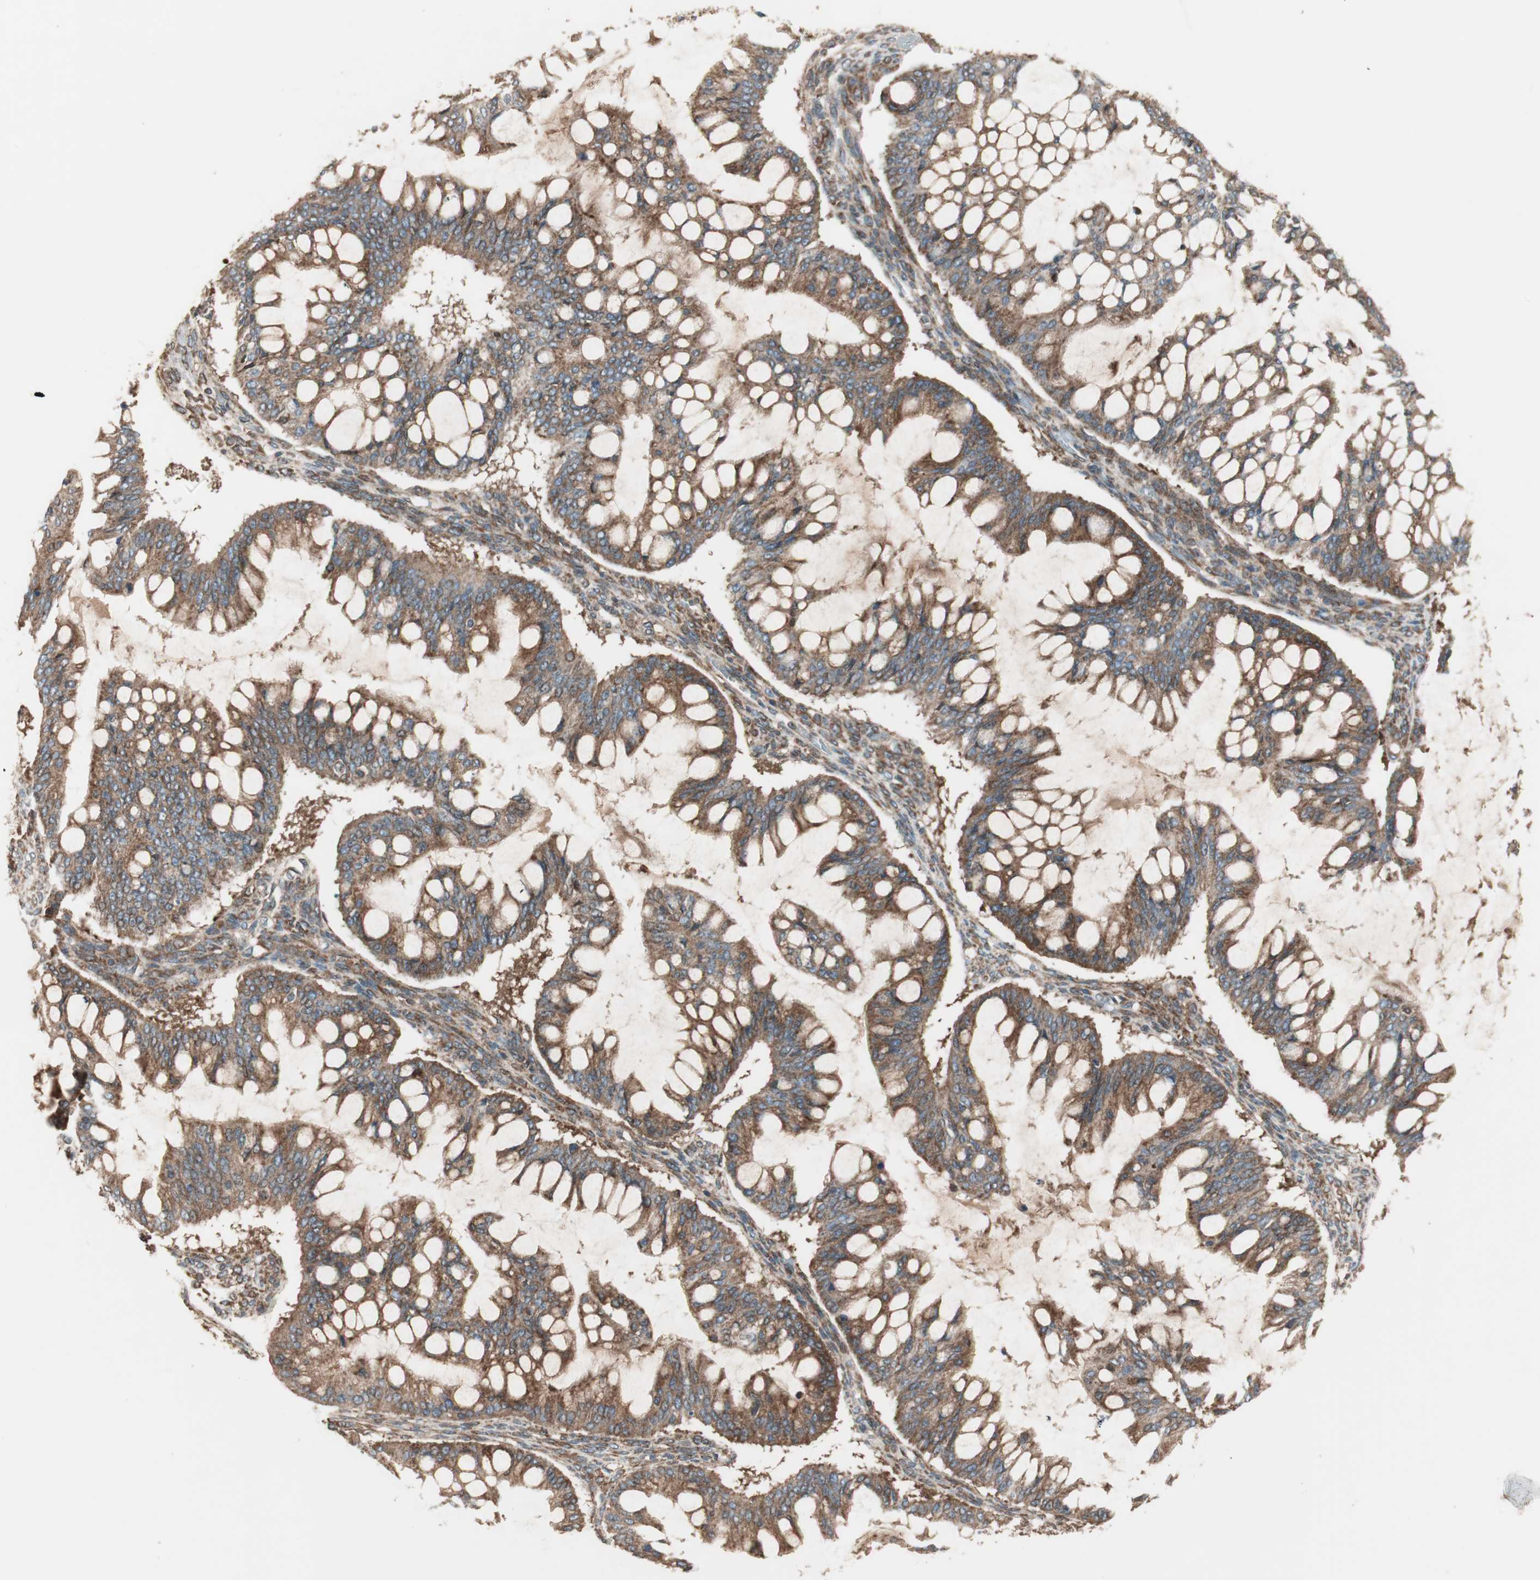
{"staining": {"intensity": "moderate", "quantity": ">75%", "location": "cytoplasmic/membranous"}, "tissue": "ovarian cancer", "cell_type": "Tumor cells", "image_type": "cancer", "snomed": [{"axis": "morphology", "description": "Cystadenocarcinoma, mucinous, NOS"}, {"axis": "topography", "description": "Ovary"}], "caption": "Ovarian cancer stained with a brown dye demonstrates moderate cytoplasmic/membranous positive positivity in approximately >75% of tumor cells.", "gene": "RAB5A", "patient": {"sex": "female", "age": 73}}